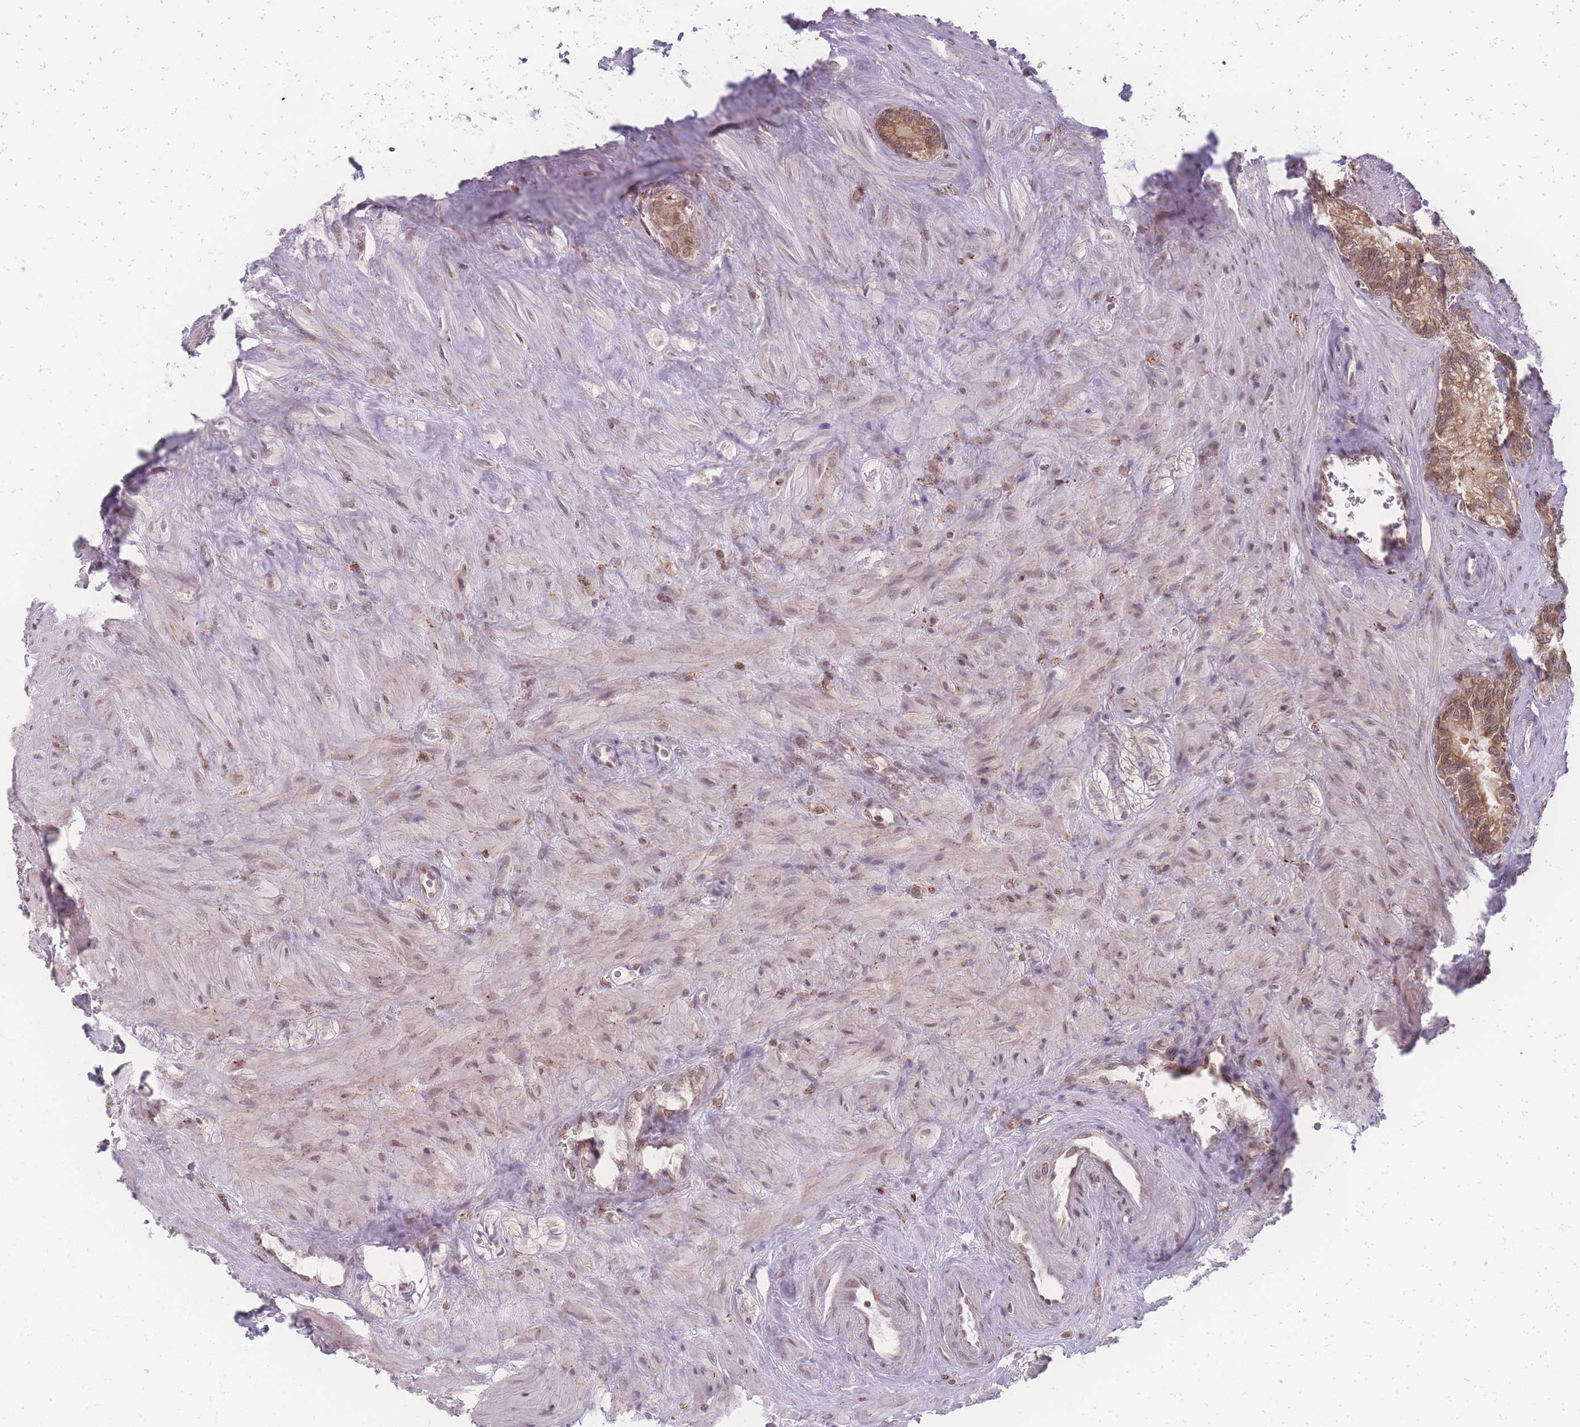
{"staining": {"intensity": "moderate", "quantity": "25%-75%", "location": "cytoplasmic/membranous,nuclear"}, "tissue": "seminal vesicle", "cell_type": "Glandular cells", "image_type": "normal", "snomed": [{"axis": "morphology", "description": "Normal tissue, NOS"}, {"axis": "topography", "description": "Prostate"}, {"axis": "topography", "description": "Seminal veicle"}], "caption": "Seminal vesicle stained for a protein (brown) exhibits moderate cytoplasmic/membranous,nuclear positive staining in approximately 25%-75% of glandular cells.", "gene": "ZC3H13", "patient": {"sex": "male", "age": 58}}